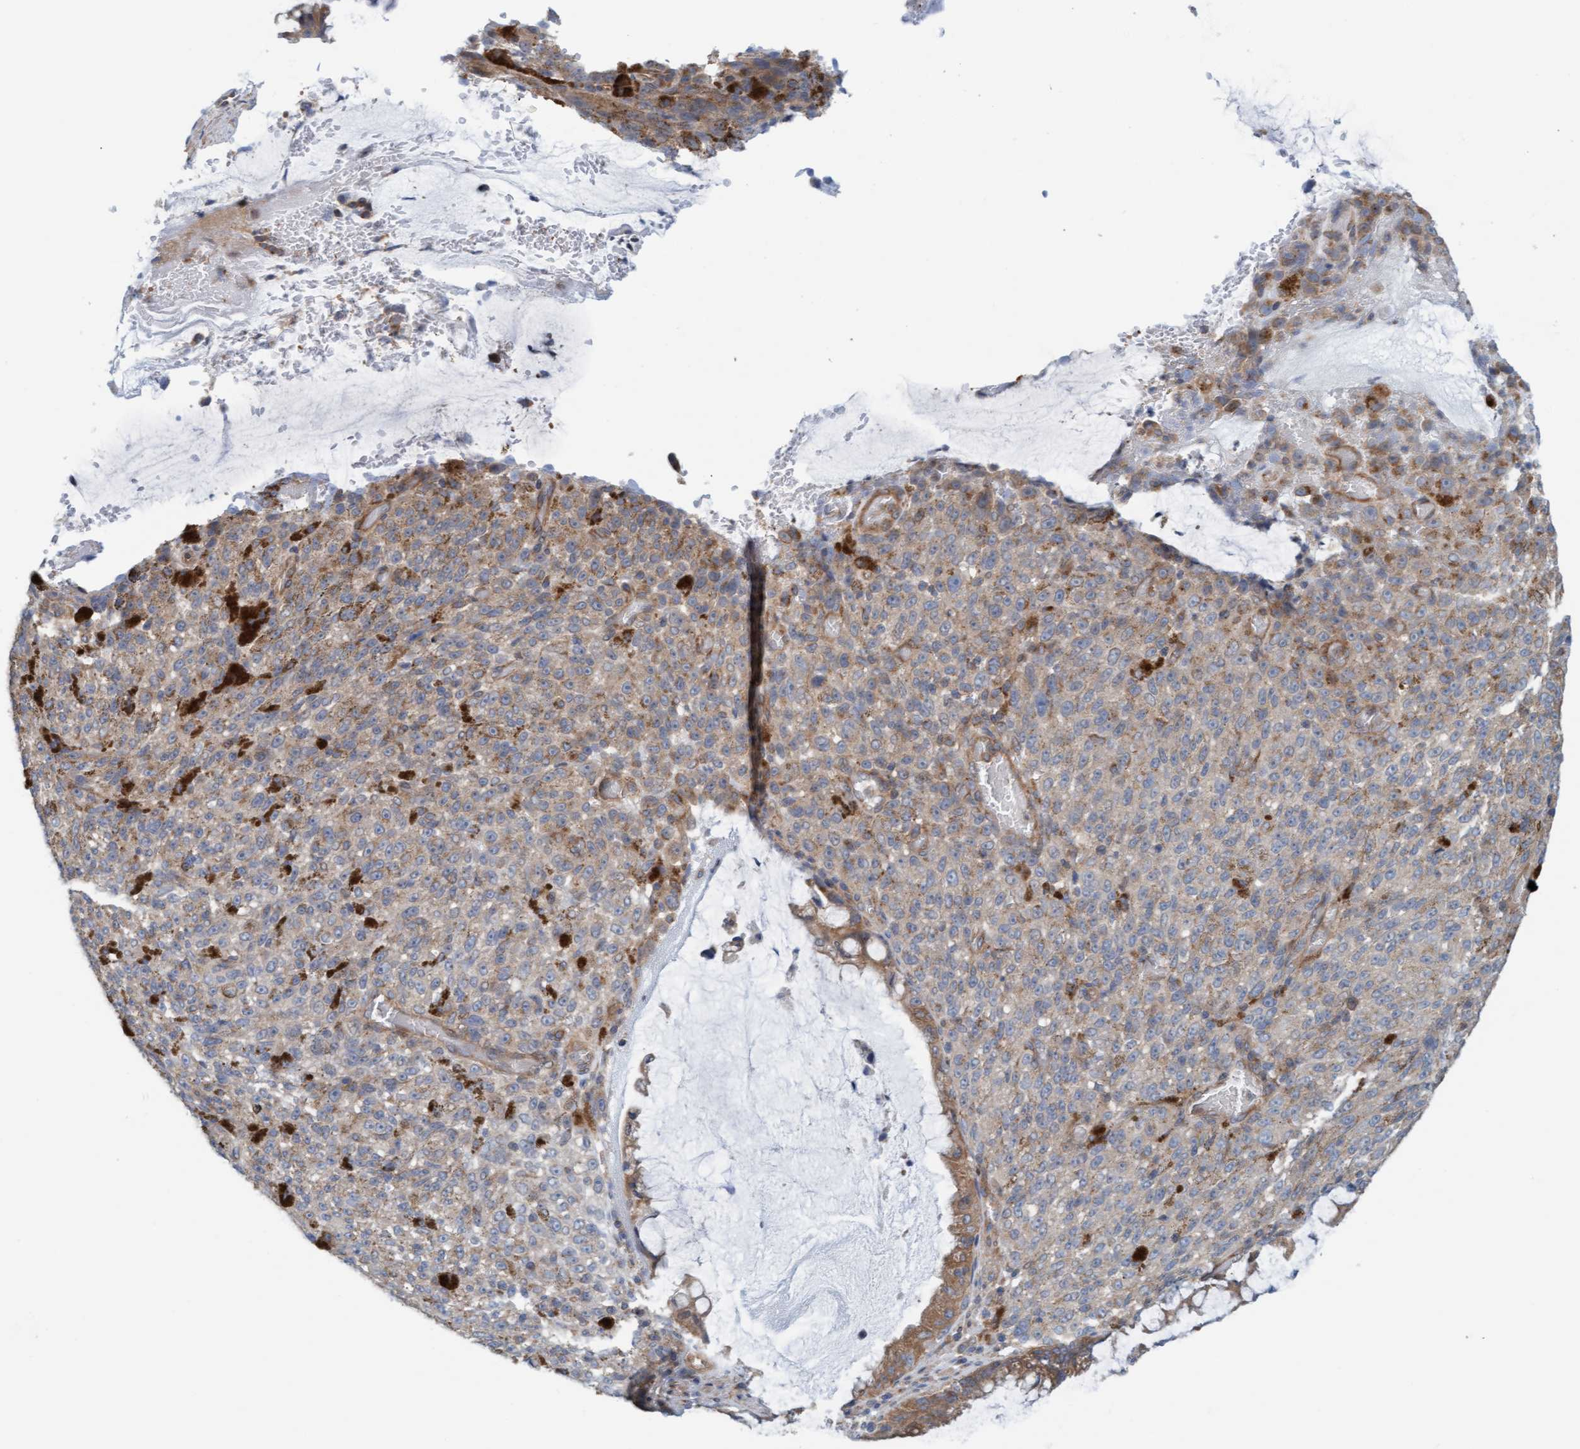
{"staining": {"intensity": "weak", "quantity": "25%-75%", "location": "cytoplasmic/membranous"}, "tissue": "melanoma", "cell_type": "Tumor cells", "image_type": "cancer", "snomed": [{"axis": "morphology", "description": "Malignant melanoma, NOS"}, {"axis": "topography", "description": "Rectum"}], "caption": "Immunohistochemical staining of human malignant melanoma shows low levels of weak cytoplasmic/membranous protein expression in approximately 25%-75% of tumor cells.", "gene": "UBAP1", "patient": {"sex": "female", "age": 81}}